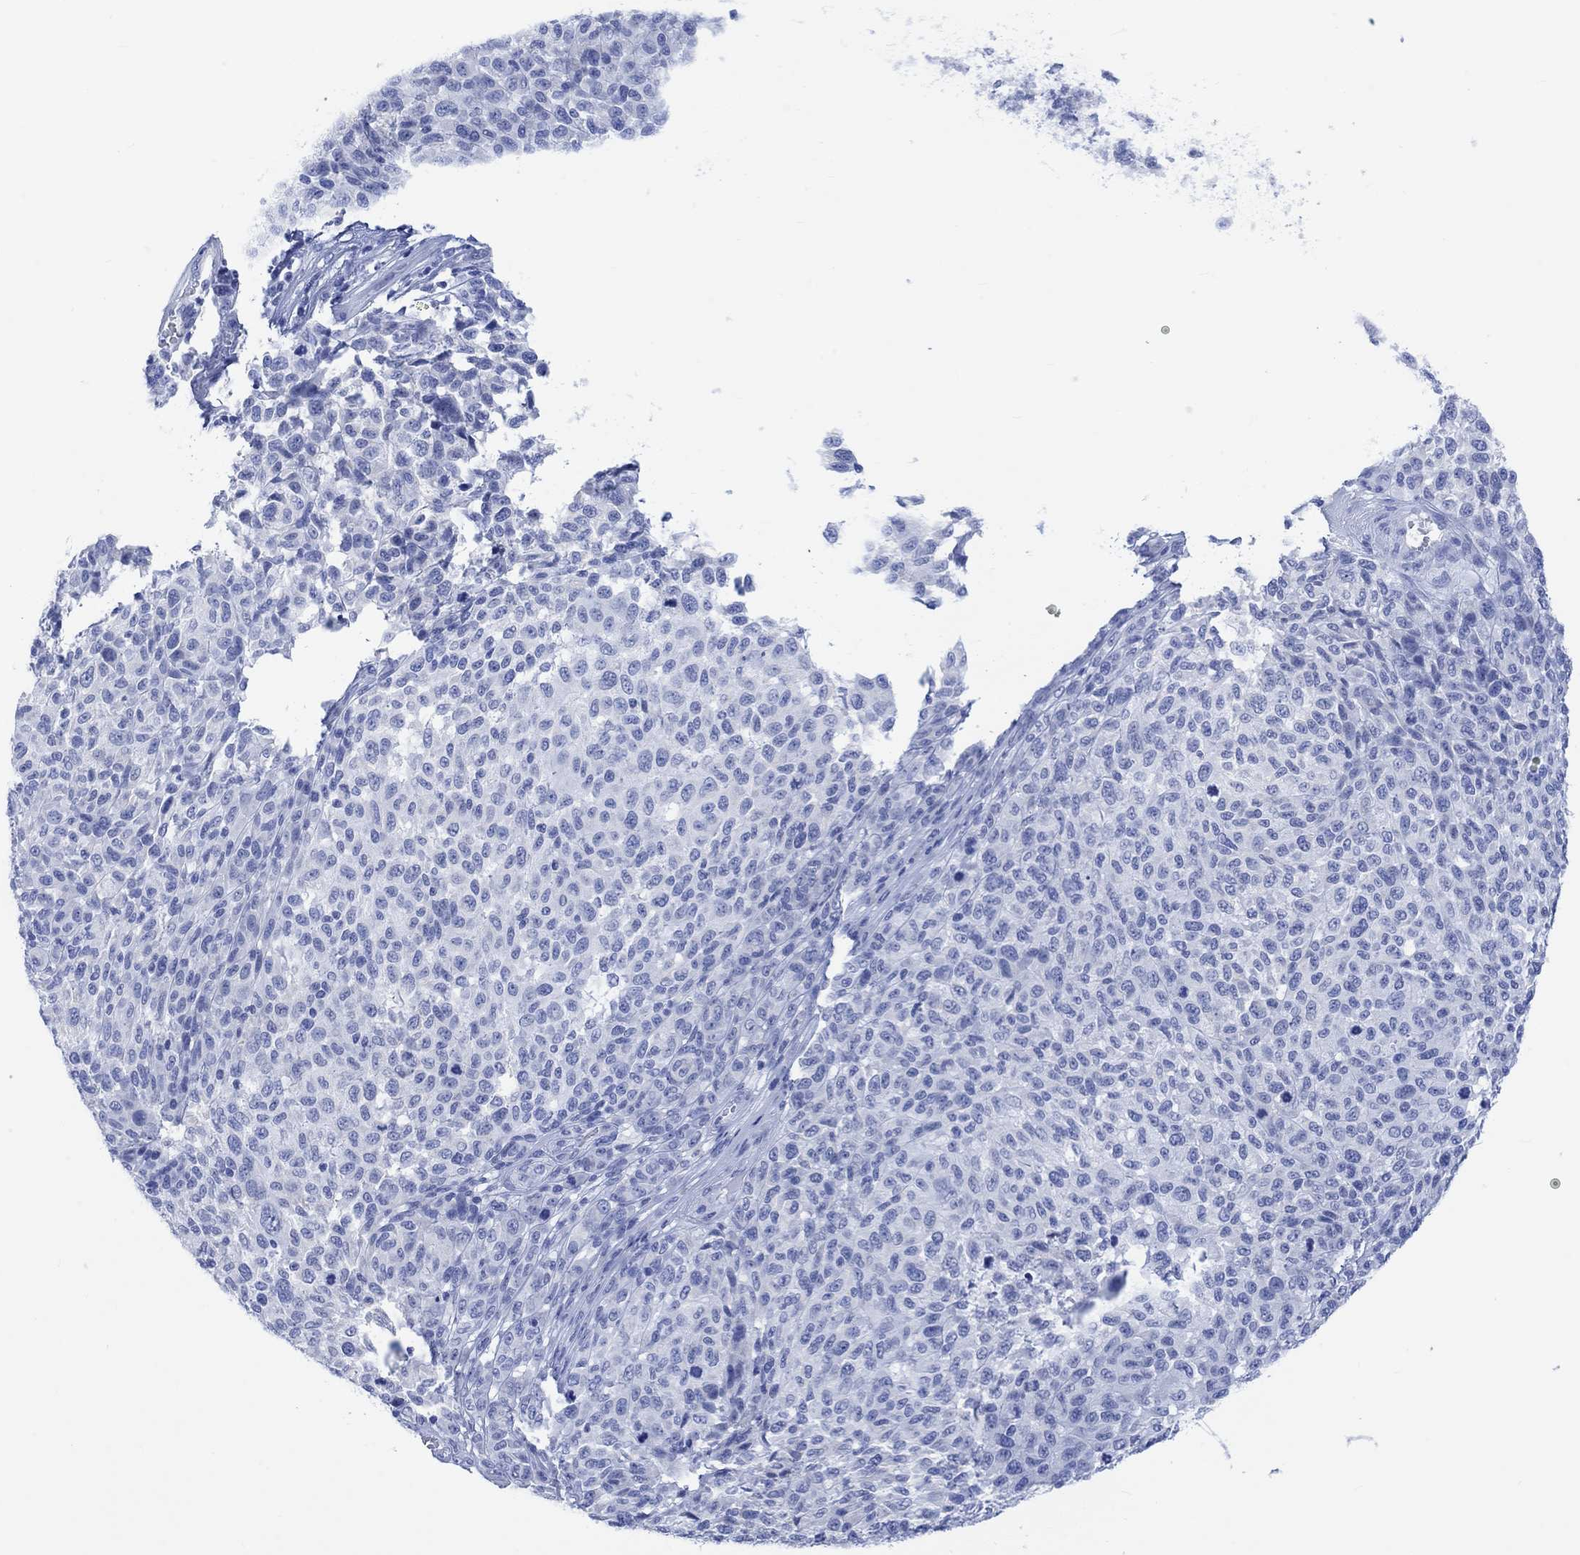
{"staining": {"intensity": "negative", "quantity": "none", "location": "none"}, "tissue": "melanoma", "cell_type": "Tumor cells", "image_type": "cancer", "snomed": [{"axis": "morphology", "description": "Malignant melanoma, NOS"}, {"axis": "topography", "description": "Skin"}], "caption": "Malignant melanoma stained for a protein using IHC demonstrates no staining tumor cells.", "gene": "CALCA", "patient": {"sex": "male", "age": 59}}